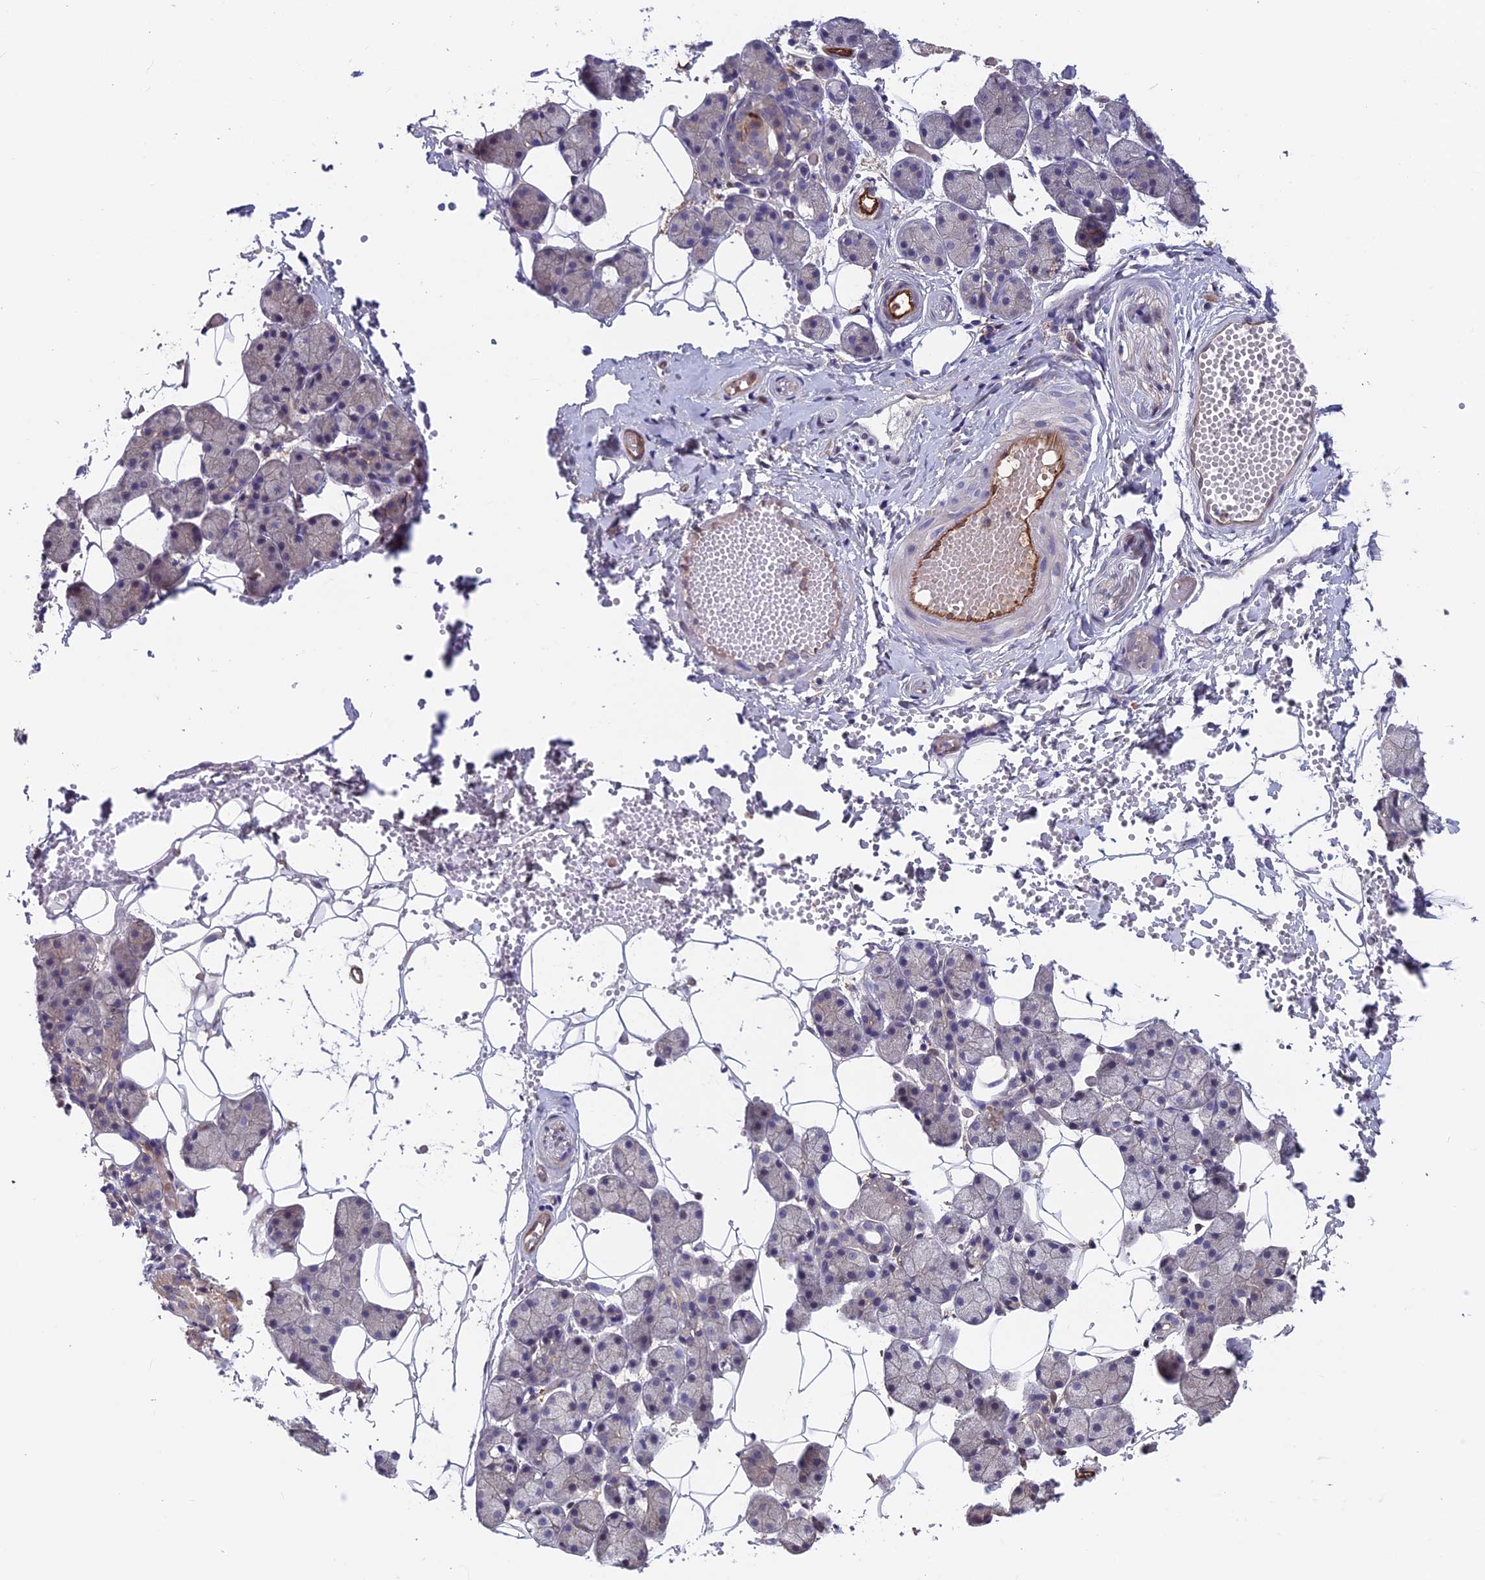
{"staining": {"intensity": "negative", "quantity": "none", "location": "none"}, "tissue": "salivary gland", "cell_type": "Glandular cells", "image_type": "normal", "snomed": [{"axis": "morphology", "description": "Normal tissue, NOS"}, {"axis": "topography", "description": "Salivary gland"}], "caption": "A micrograph of human salivary gland is negative for staining in glandular cells. (IHC, brightfield microscopy, high magnification).", "gene": "MAST2", "patient": {"sex": "female", "age": 33}}